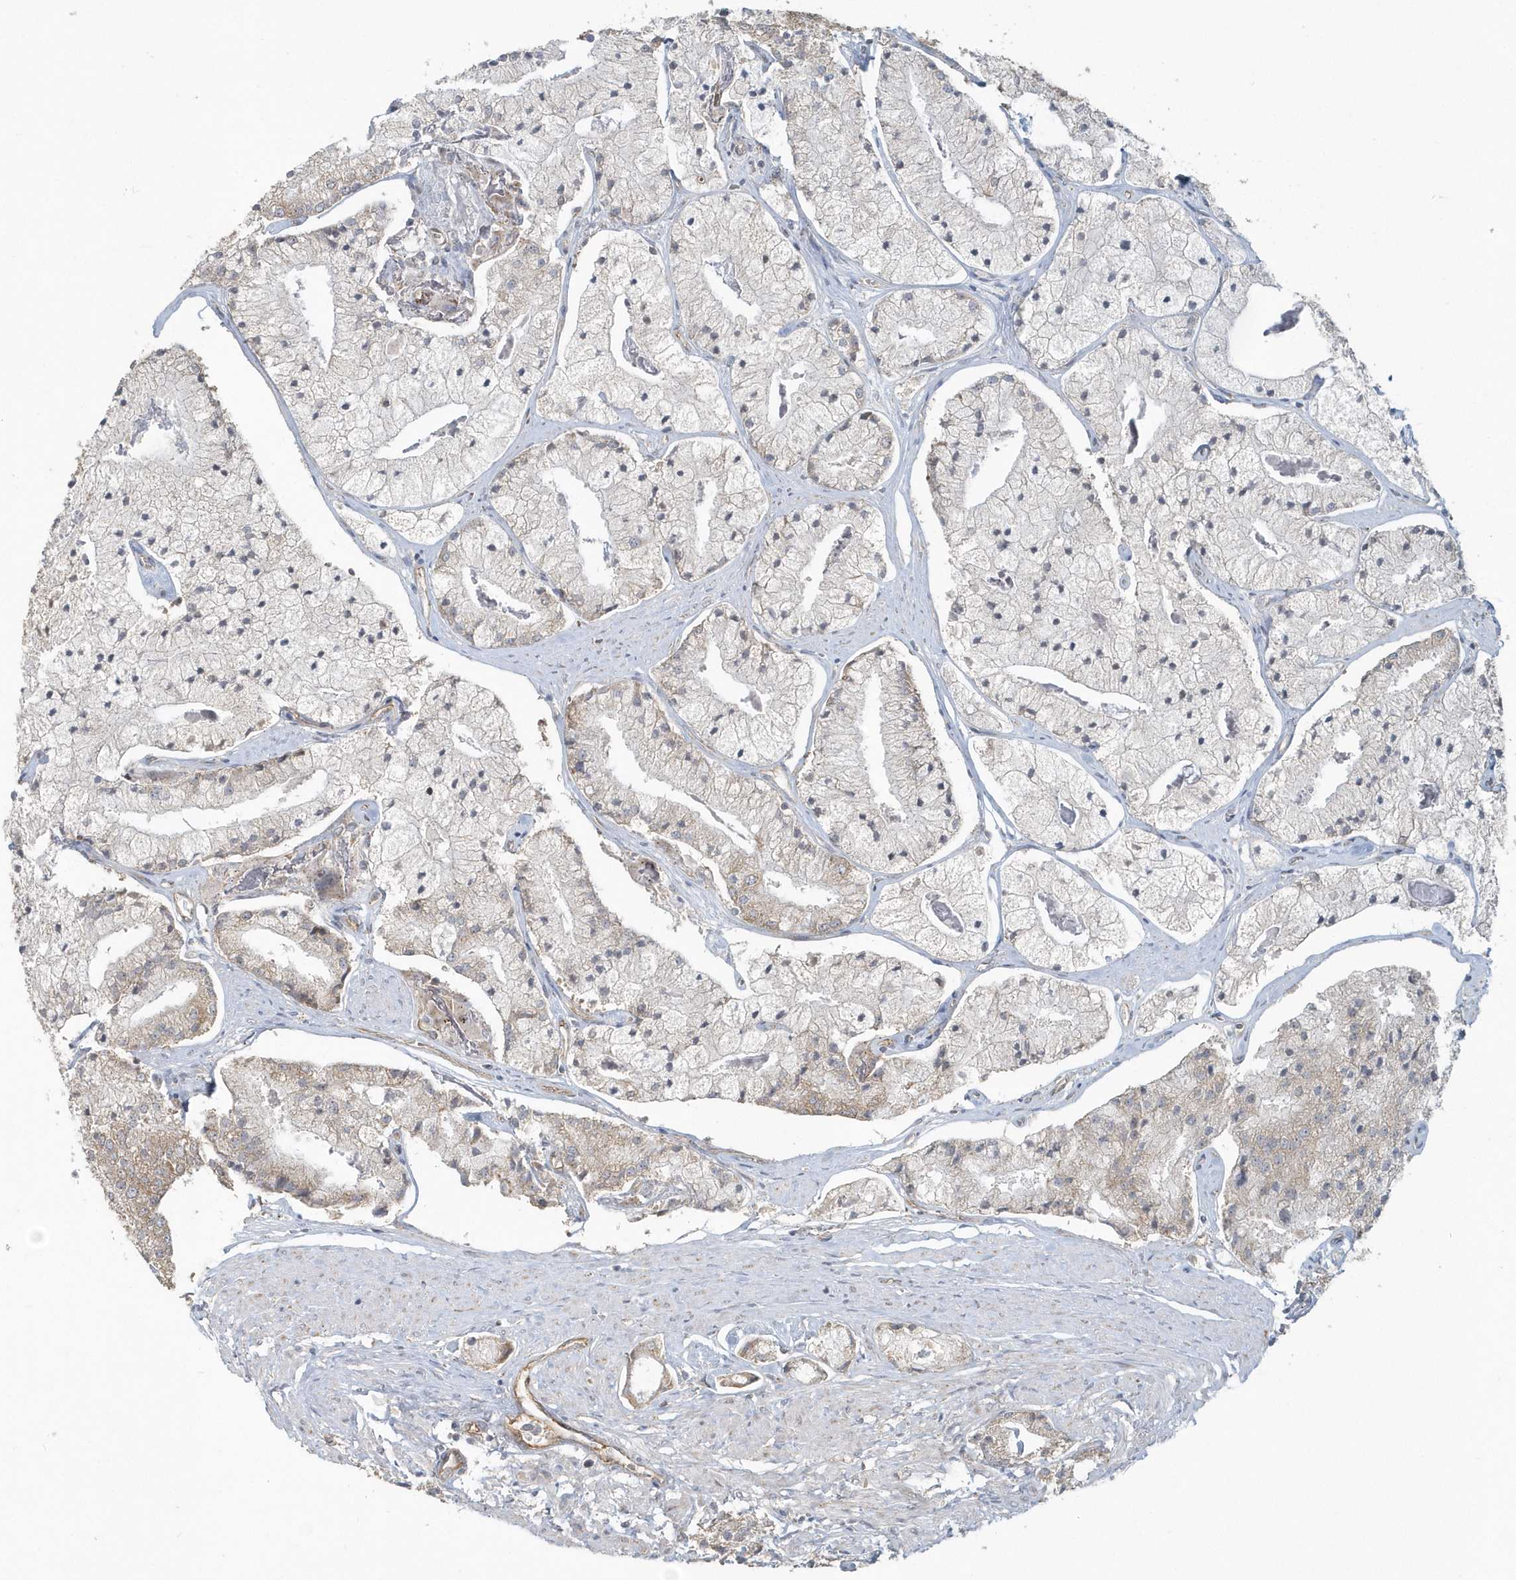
{"staining": {"intensity": "moderate", "quantity": "<25%", "location": "cytoplasmic/membranous"}, "tissue": "prostate cancer", "cell_type": "Tumor cells", "image_type": "cancer", "snomed": [{"axis": "morphology", "description": "Adenocarcinoma, High grade"}, {"axis": "topography", "description": "Prostate"}], "caption": "The histopathology image displays staining of prostate cancer, revealing moderate cytoplasmic/membranous protein expression (brown color) within tumor cells.", "gene": "STIM2", "patient": {"sex": "male", "age": 50}}